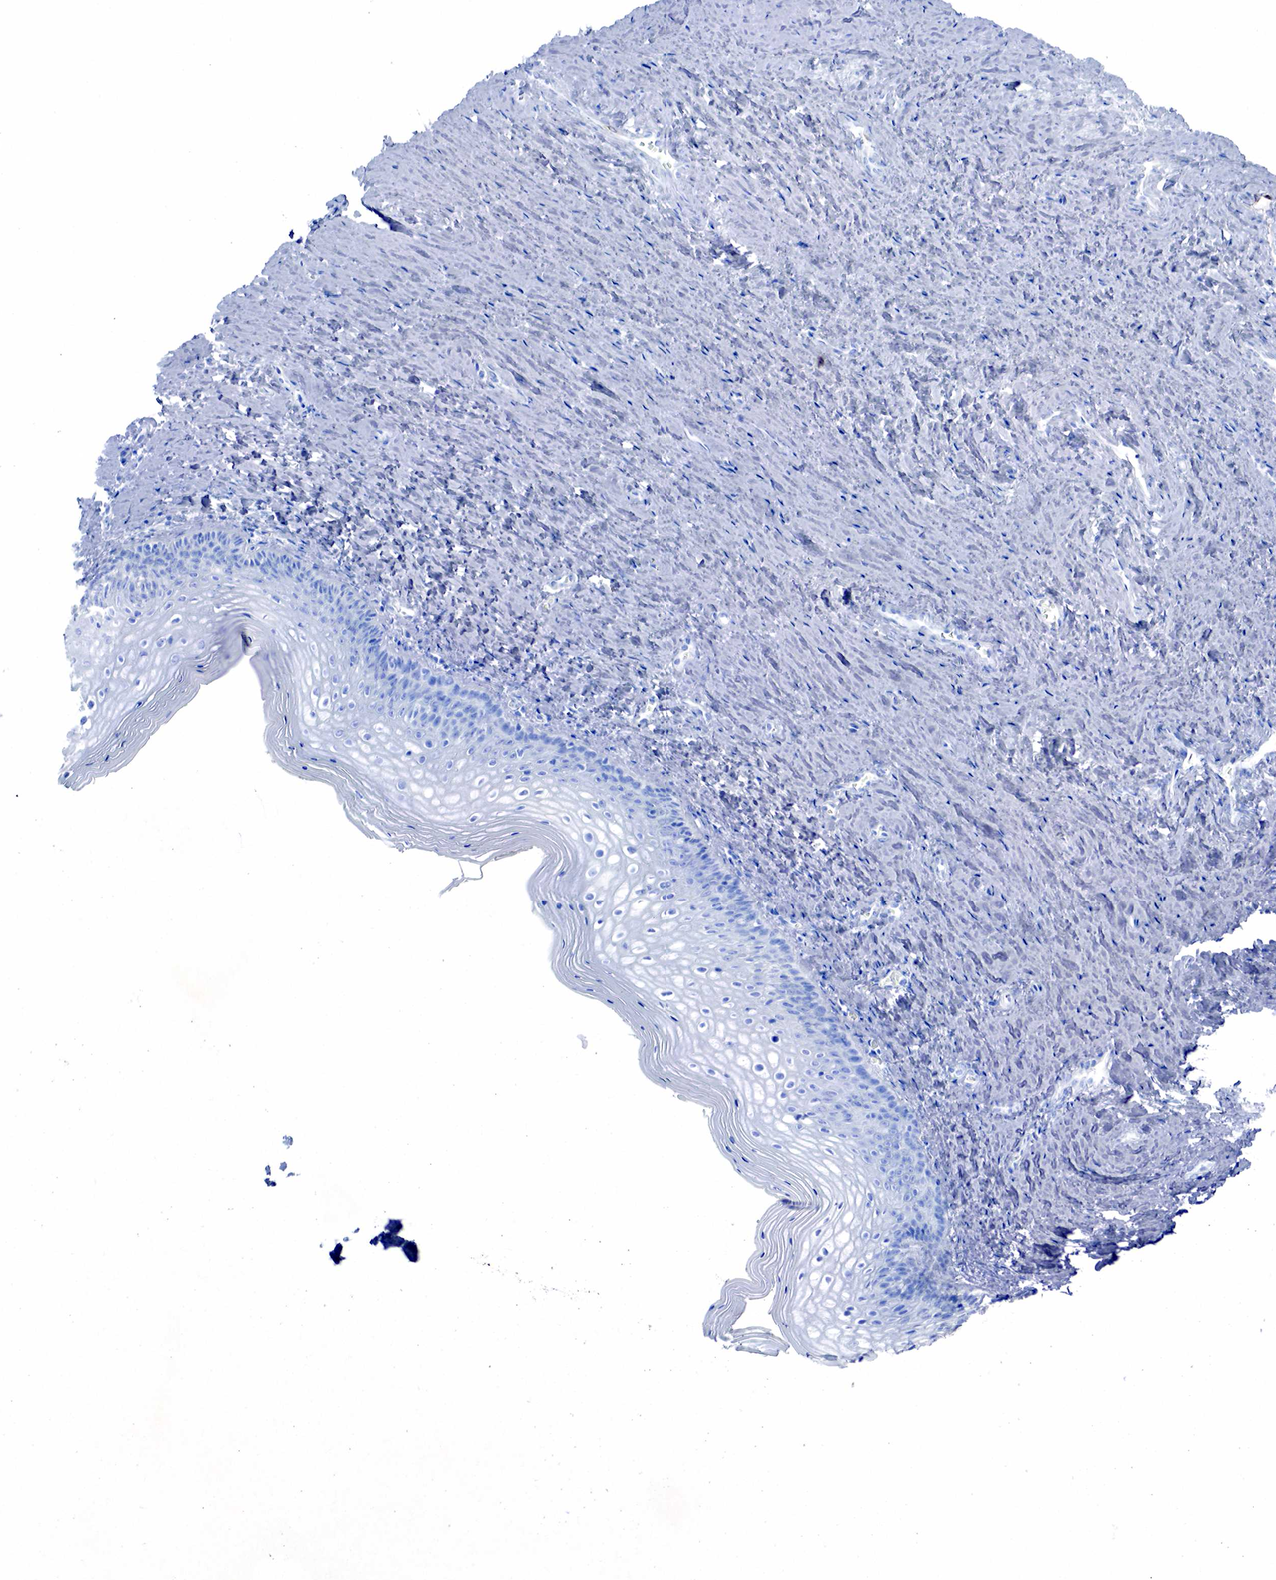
{"staining": {"intensity": "negative", "quantity": "none", "location": "none"}, "tissue": "vagina", "cell_type": "Squamous epithelial cells", "image_type": "normal", "snomed": [{"axis": "morphology", "description": "Normal tissue, NOS"}, {"axis": "topography", "description": "Vagina"}], "caption": "High power microscopy histopathology image of an immunohistochemistry image of normal vagina, revealing no significant expression in squamous epithelial cells. (DAB immunohistochemistry (IHC), high magnification).", "gene": "KRT7", "patient": {"sex": "female", "age": 46}}